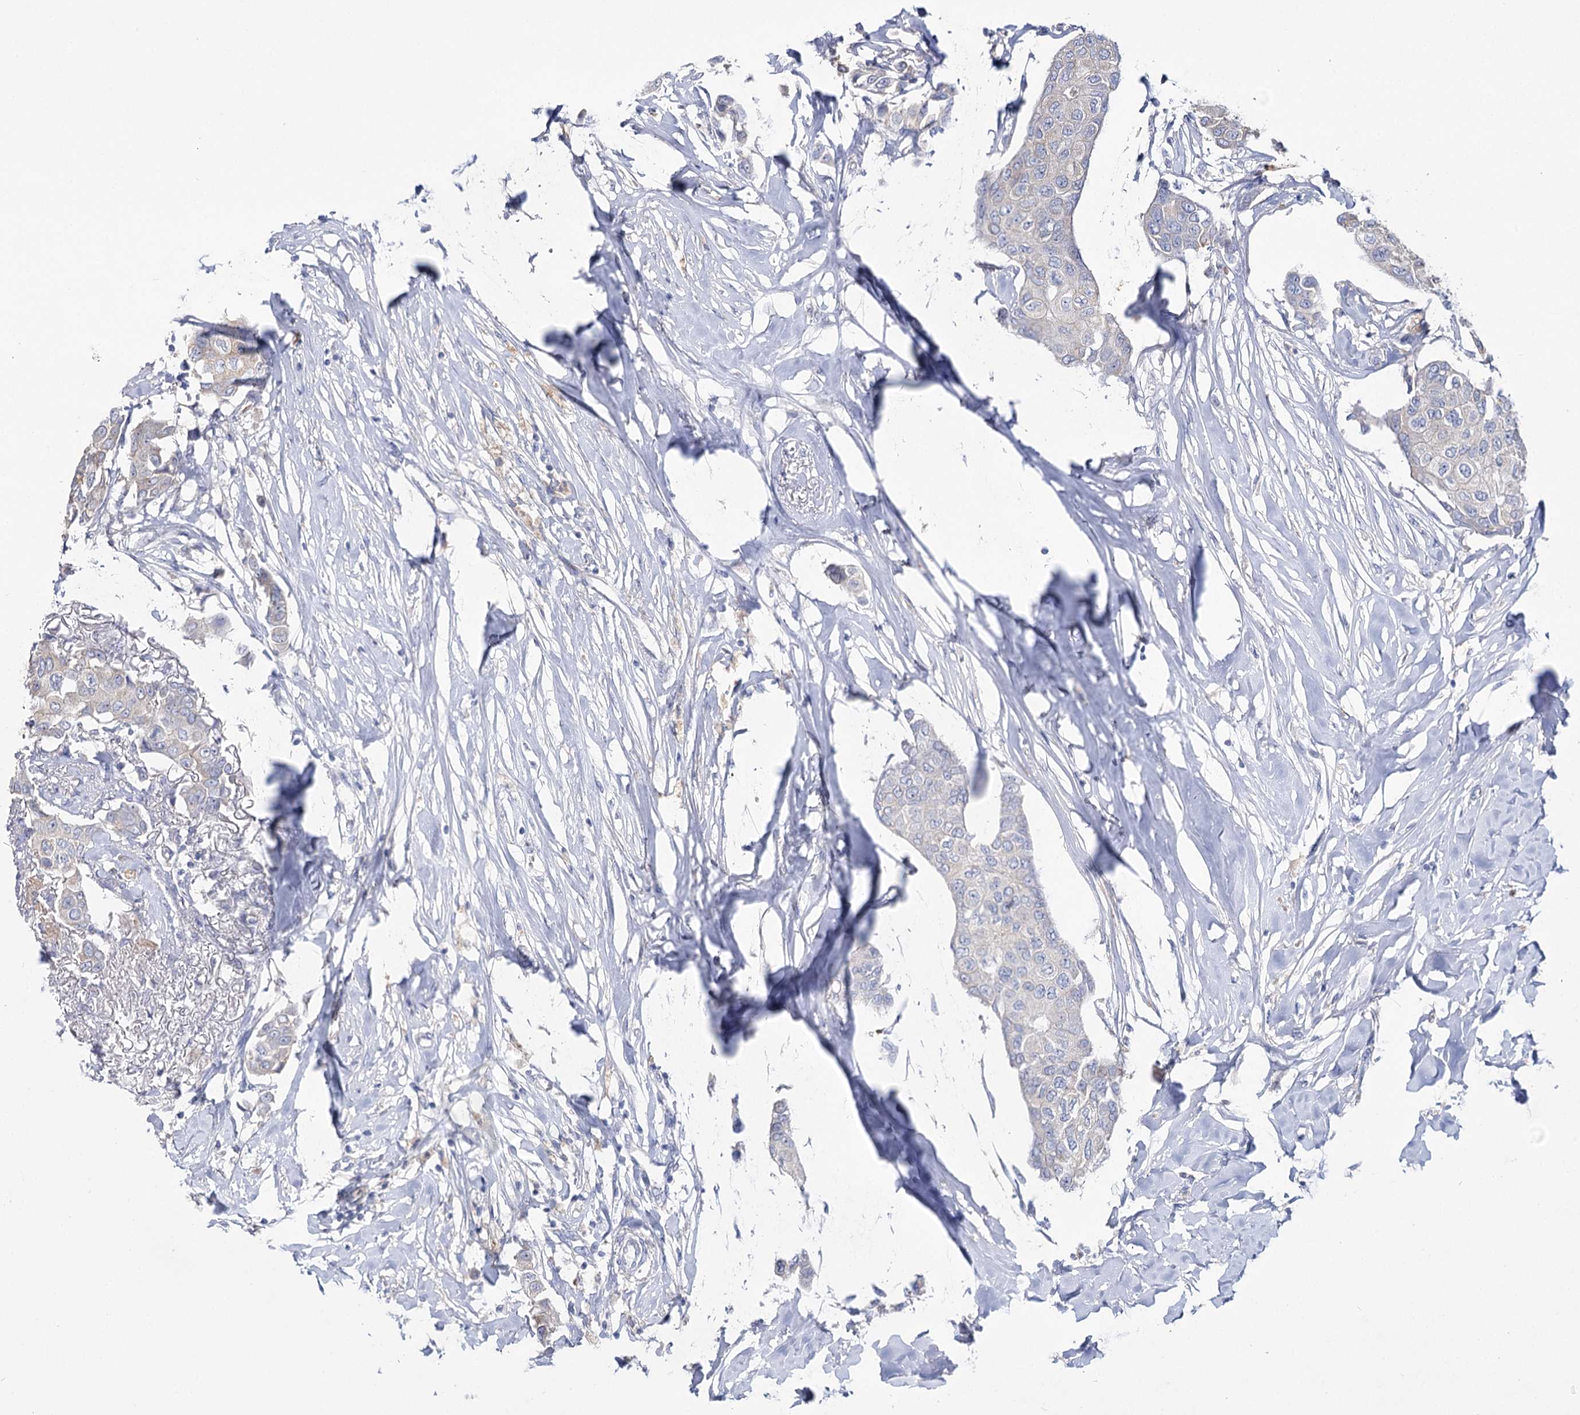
{"staining": {"intensity": "negative", "quantity": "none", "location": "none"}, "tissue": "breast cancer", "cell_type": "Tumor cells", "image_type": "cancer", "snomed": [{"axis": "morphology", "description": "Duct carcinoma"}, {"axis": "topography", "description": "Breast"}], "caption": "IHC image of neoplastic tissue: human breast infiltrating ductal carcinoma stained with DAB reveals no significant protein expression in tumor cells.", "gene": "IL1RAP", "patient": {"sex": "female", "age": 80}}